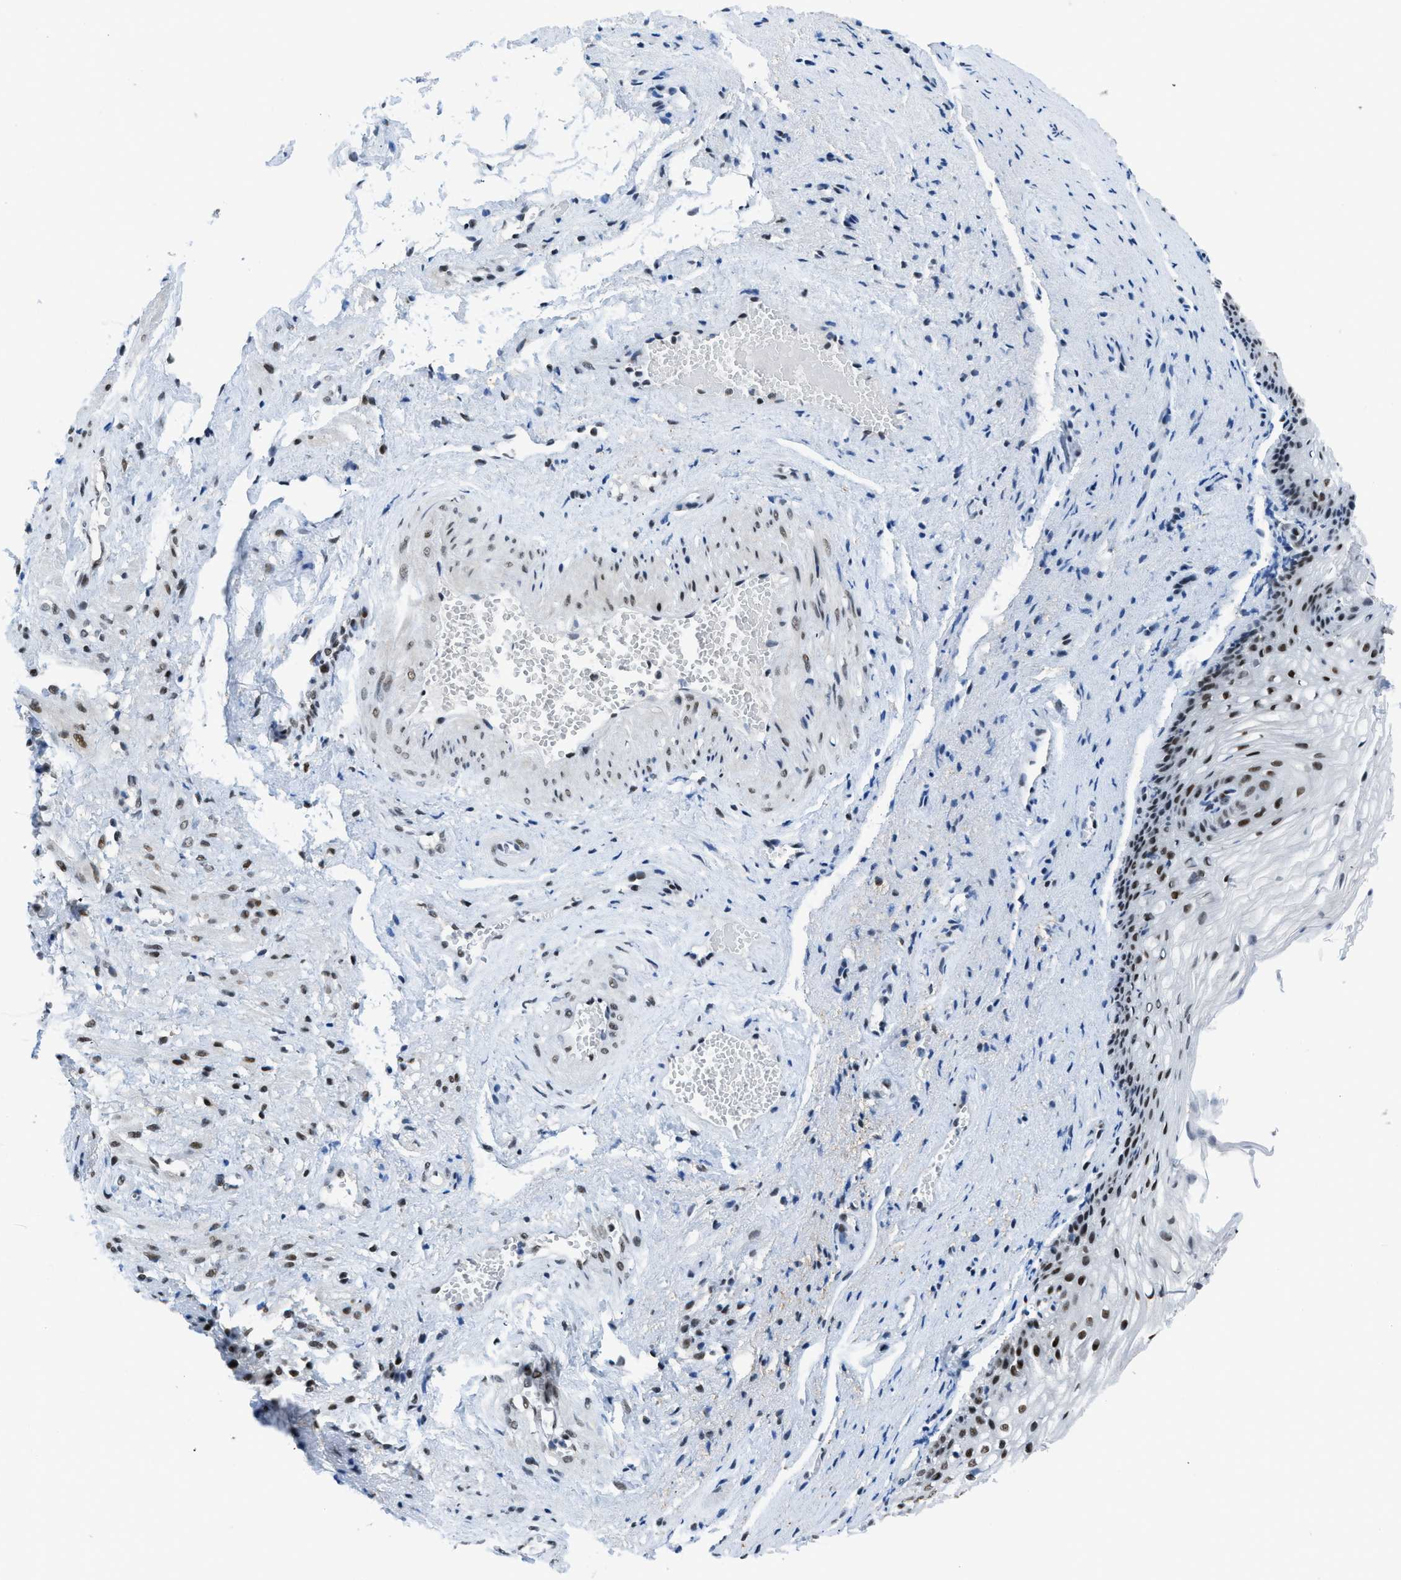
{"staining": {"intensity": "strong", "quantity": "25%-75%", "location": "nuclear"}, "tissue": "vagina", "cell_type": "Squamous epithelial cells", "image_type": "normal", "snomed": [{"axis": "morphology", "description": "Normal tissue, NOS"}, {"axis": "topography", "description": "Vagina"}], "caption": "Protein analysis of normal vagina reveals strong nuclear expression in about 25%-75% of squamous epithelial cells.", "gene": "GATAD2B", "patient": {"sex": "female", "age": 34}}